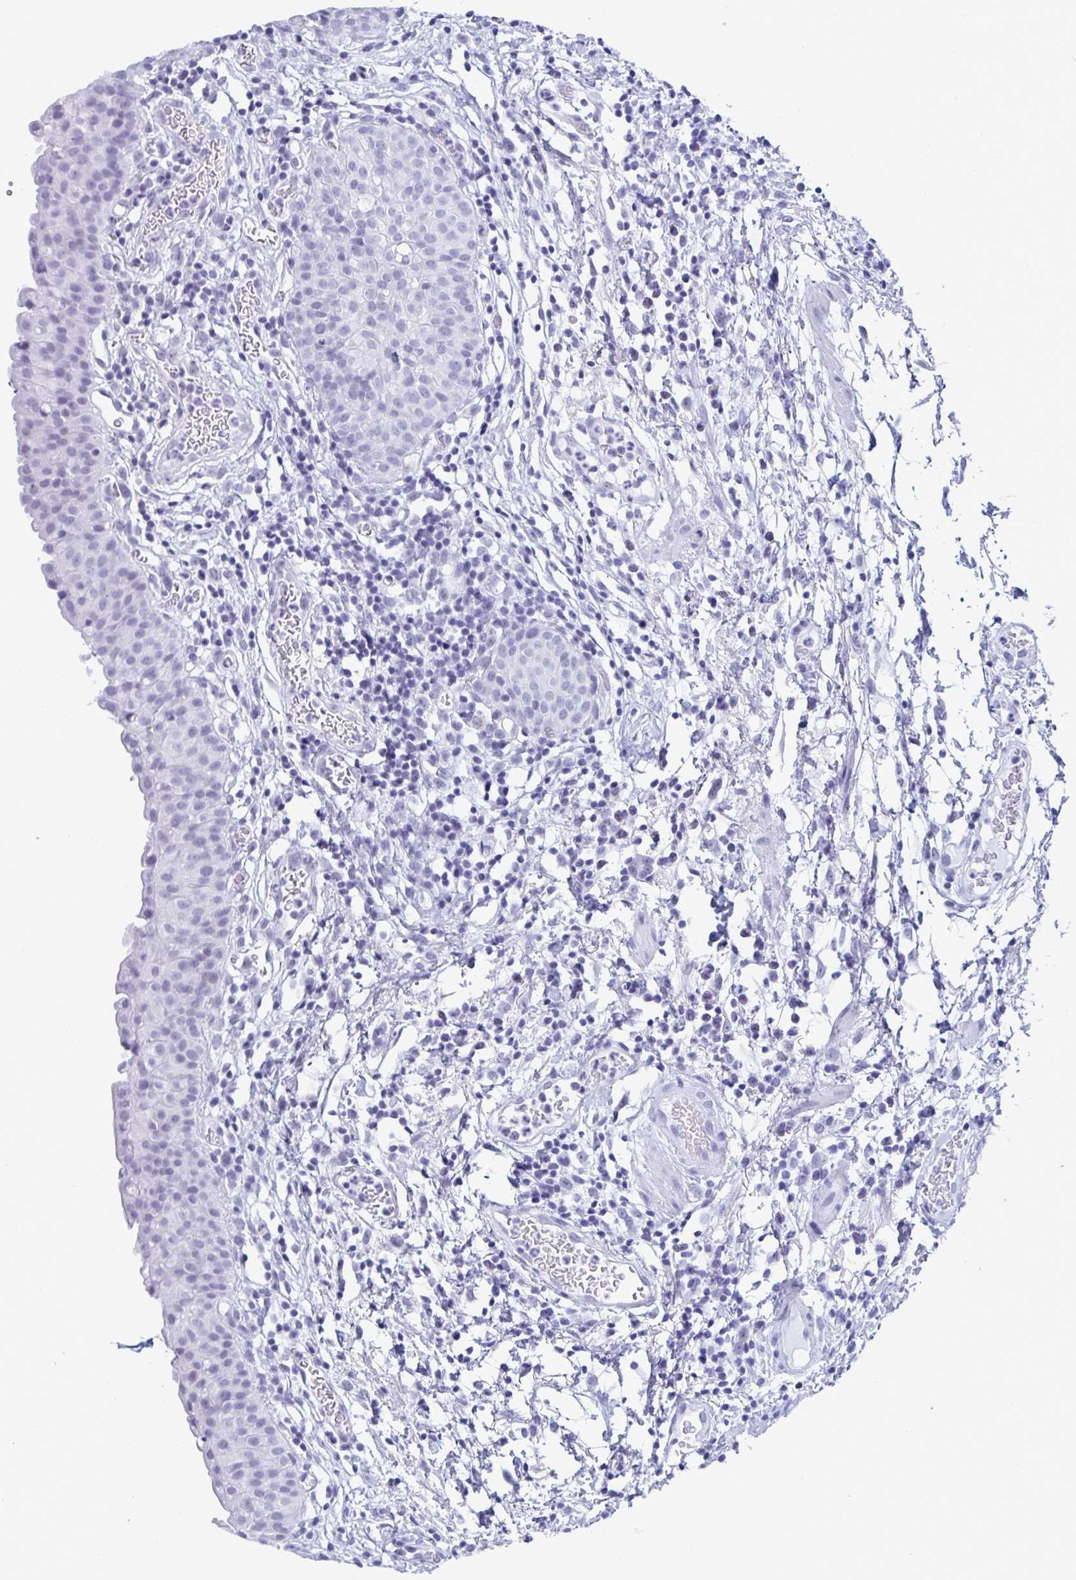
{"staining": {"intensity": "negative", "quantity": "none", "location": "none"}, "tissue": "urinary bladder", "cell_type": "Urothelial cells", "image_type": "normal", "snomed": [{"axis": "morphology", "description": "Normal tissue, NOS"}, {"axis": "morphology", "description": "Inflammation, NOS"}, {"axis": "topography", "description": "Urinary bladder"}], "caption": "The histopathology image demonstrates no significant expression in urothelial cells of urinary bladder. The staining was performed using DAB (3,3'-diaminobenzidine) to visualize the protein expression in brown, while the nuclei were stained in blue with hematoxylin (Magnification: 20x).", "gene": "GKN2", "patient": {"sex": "male", "age": 57}}